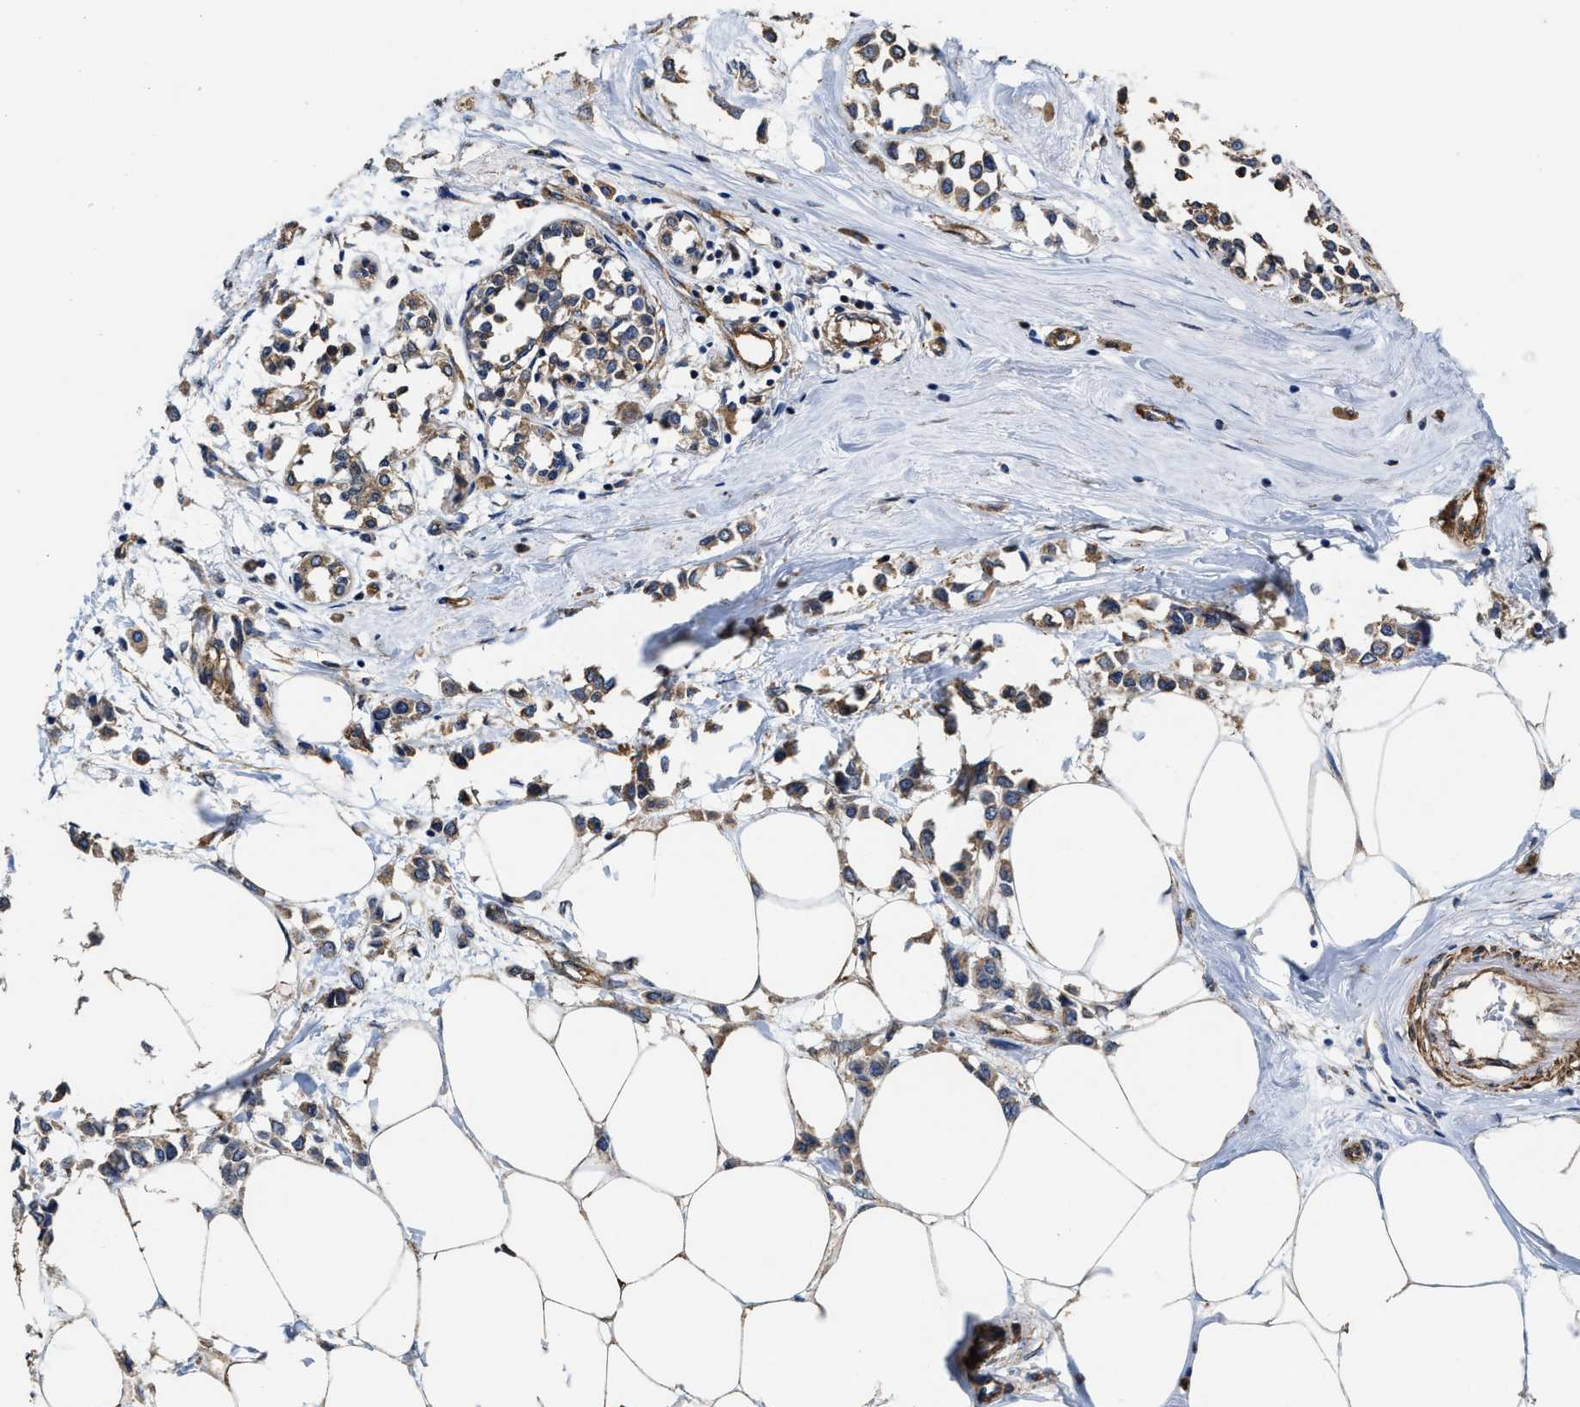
{"staining": {"intensity": "moderate", "quantity": ">75%", "location": "cytoplasmic/membranous"}, "tissue": "breast cancer", "cell_type": "Tumor cells", "image_type": "cancer", "snomed": [{"axis": "morphology", "description": "Lobular carcinoma"}, {"axis": "topography", "description": "Breast"}], "caption": "The micrograph shows a brown stain indicating the presence of a protein in the cytoplasmic/membranous of tumor cells in breast cancer (lobular carcinoma).", "gene": "SFXN4", "patient": {"sex": "female", "age": 51}}